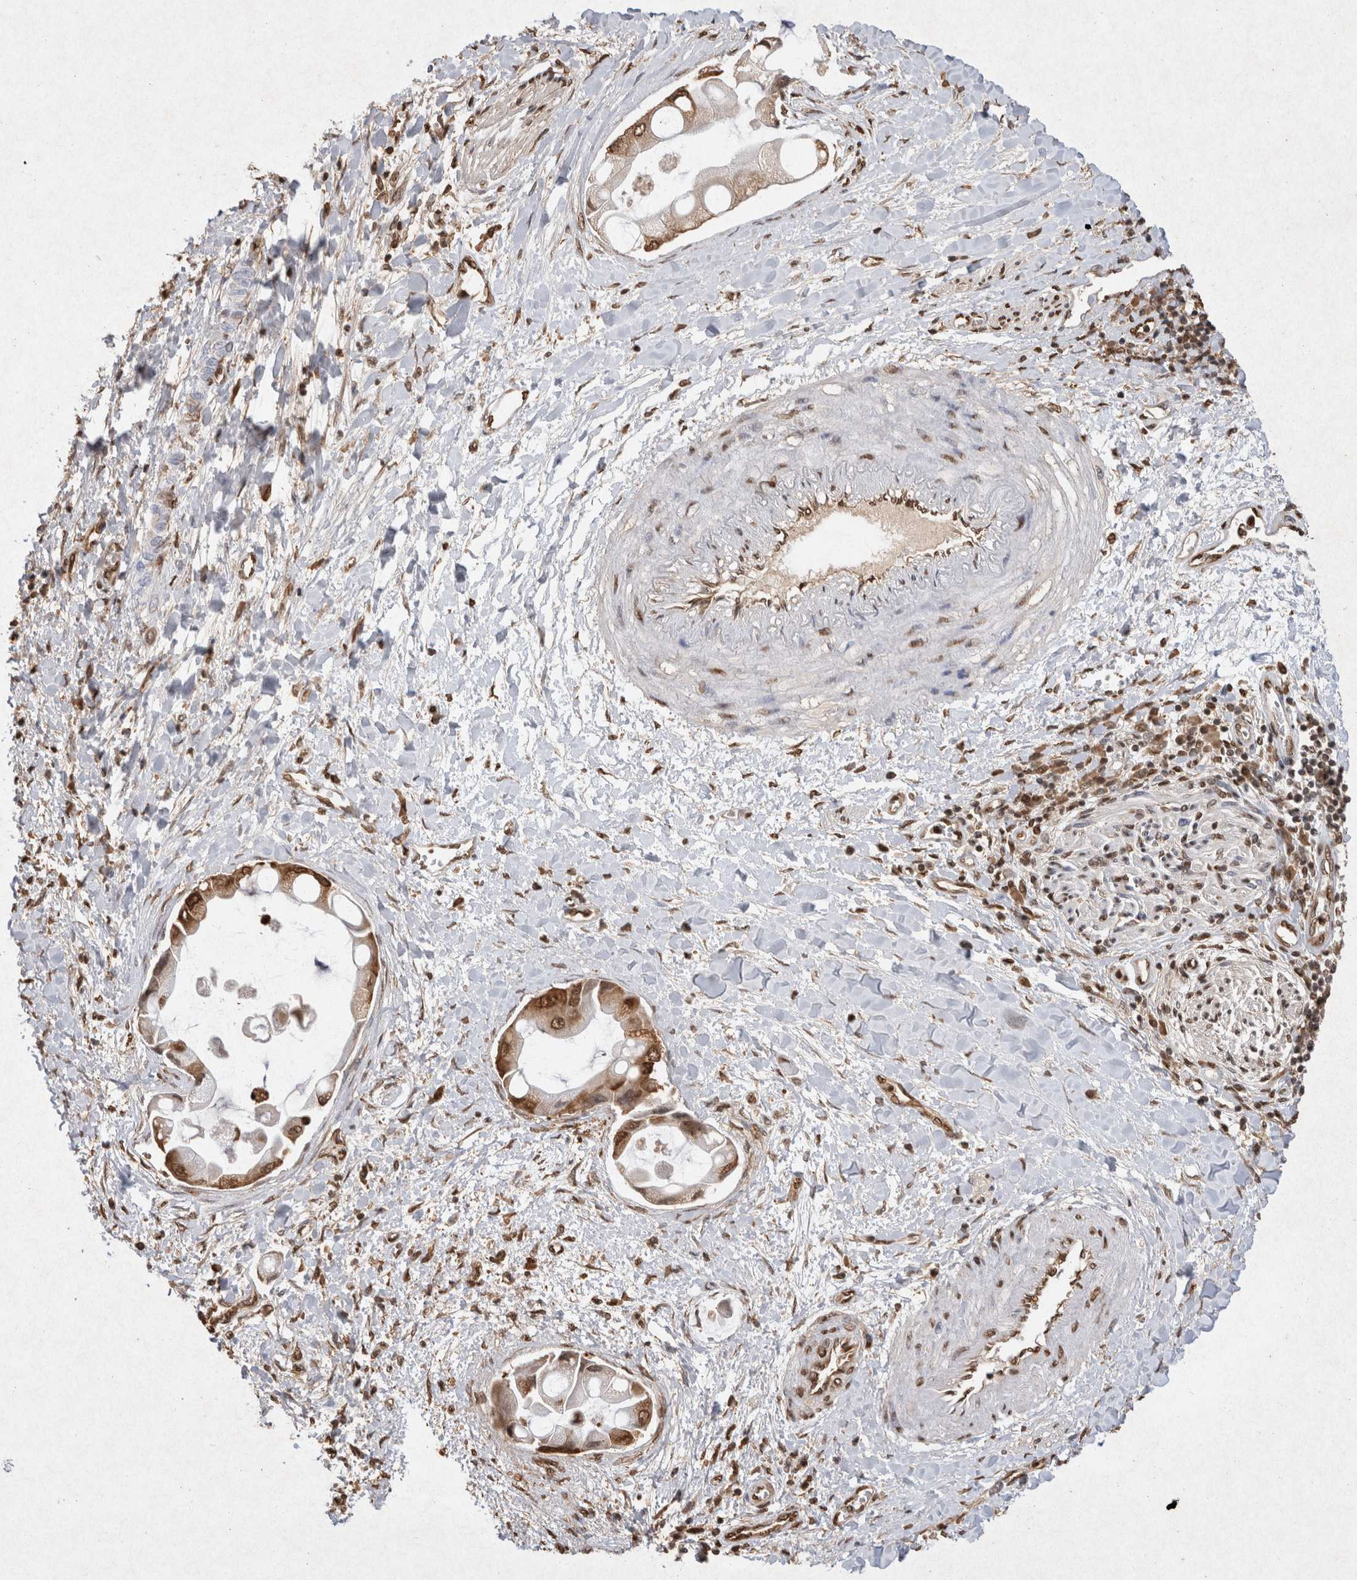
{"staining": {"intensity": "moderate", "quantity": ">75%", "location": "cytoplasmic/membranous,nuclear"}, "tissue": "liver cancer", "cell_type": "Tumor cells", "image_type": "cancer", "snomed": [{"axis": "morphology", "description": "Cholangiocarcinoma"}, {"axis": "topography", "description": "Liver"}], "caption": "IHC of human liver cancer (cholangiocarcinoma) reveals medium levels of moderate cytoplasmic/membranous and nuclear positivity in approximately >75% of tumor cells.", "gene": "HDGF", "patient": {"sex": "male", "age": 50}}